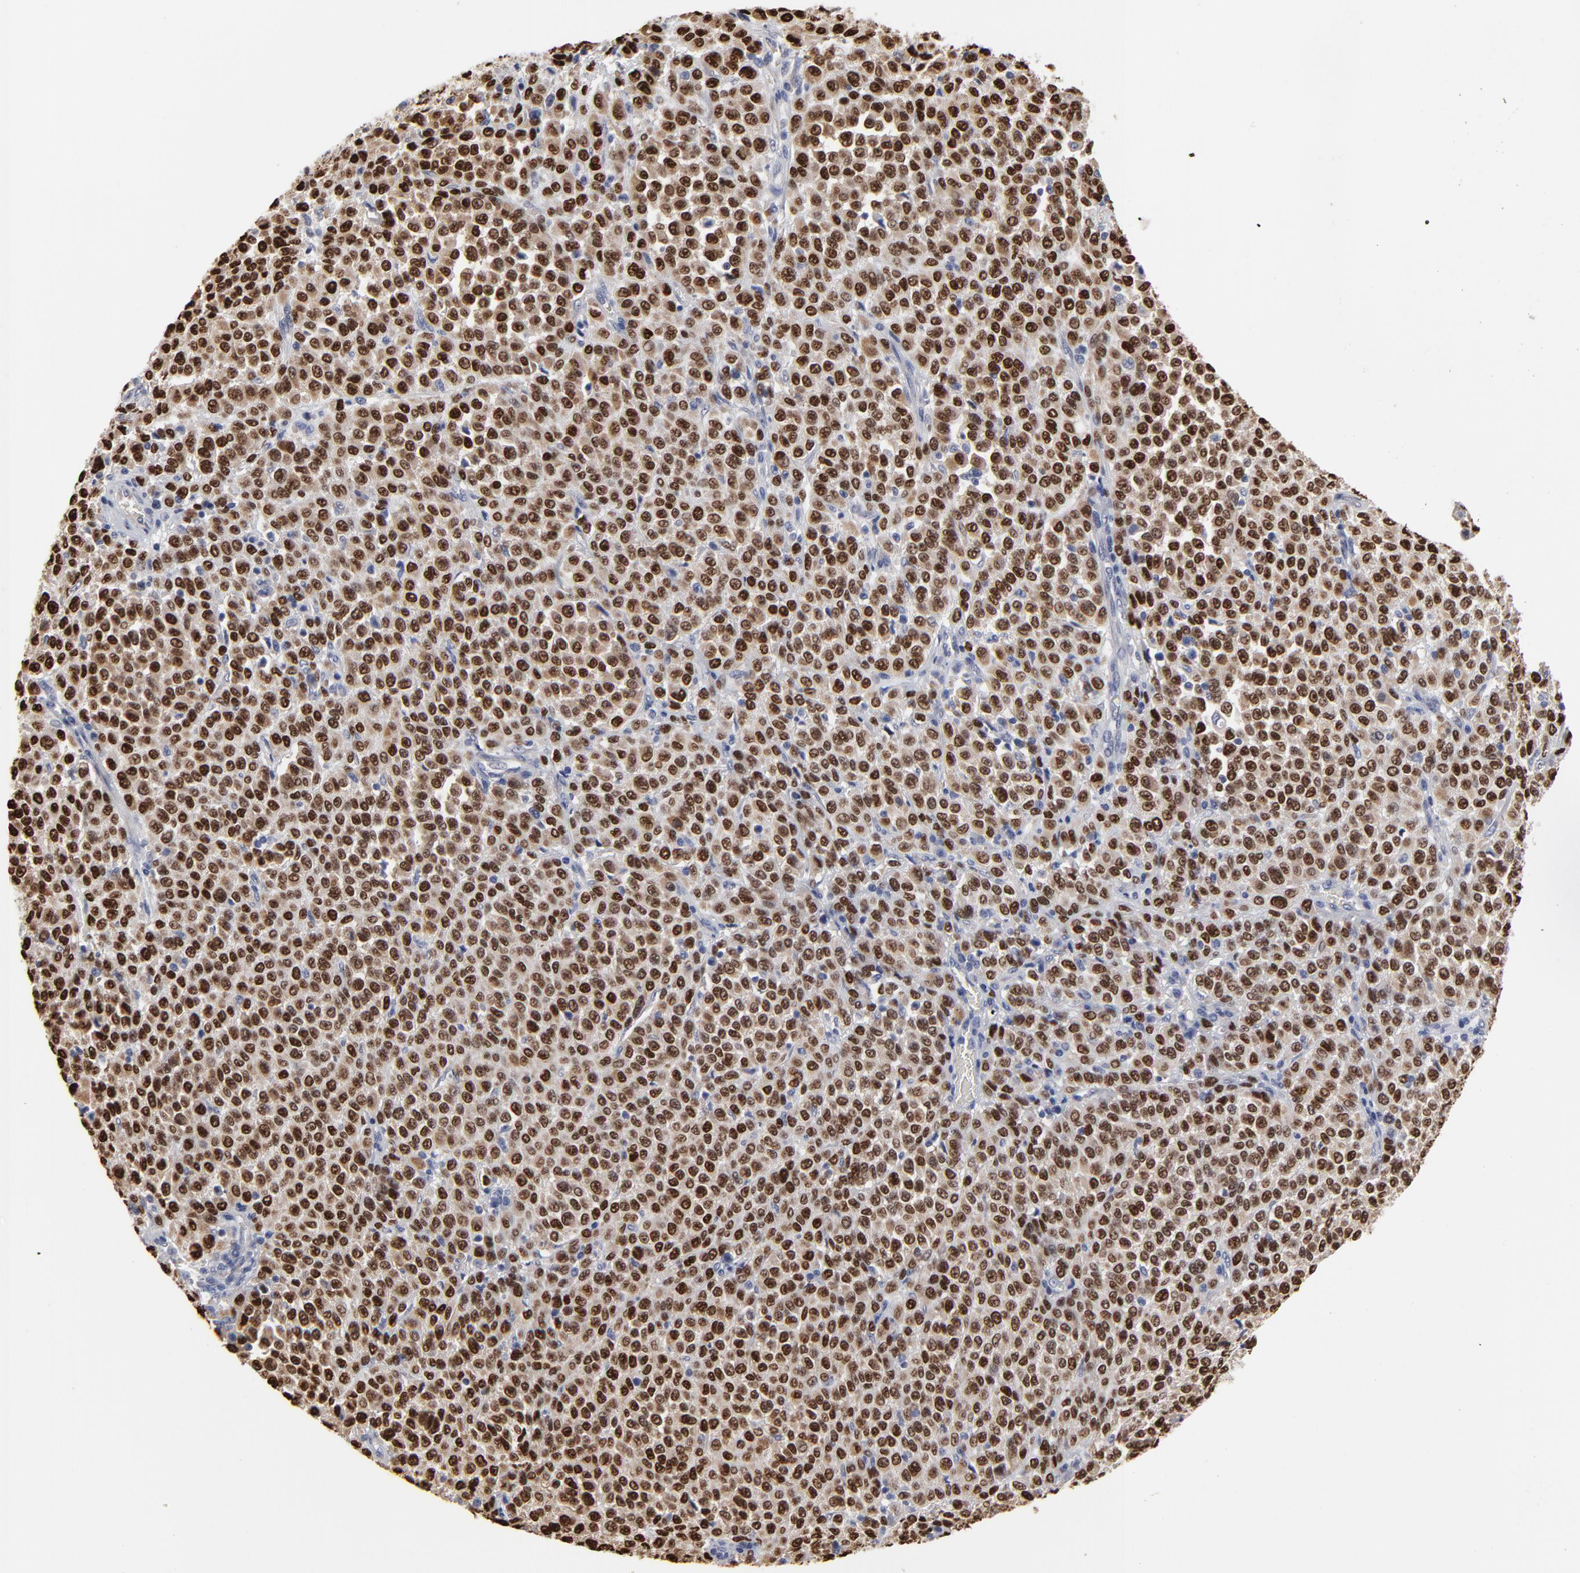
{"staining": {"intensity": "strong", "quantity": ">75%", "location": "nuclear"}, "tissue": "melanoma", "cell_type": "Tumor cells", "image_type": "cancer", "snomed": [{"axis": "morphology", "description": "Malignant melanoma, Metastatic site"}, {"axis": "topography", "description": "Pancreas"}], "caption": "Immunohistochemistry (DAB) staining of malignant melanoma (metastatic site) demonstrates strong nuclear protein expression in approximately >75% of tumor cells. (DAB (3,3'-diaminobenzidine) IHC, brown staining for protein, blue staining for nuclei).", "gene": "MAGEA10", "patient": {"sex": "female", "age": 30}}